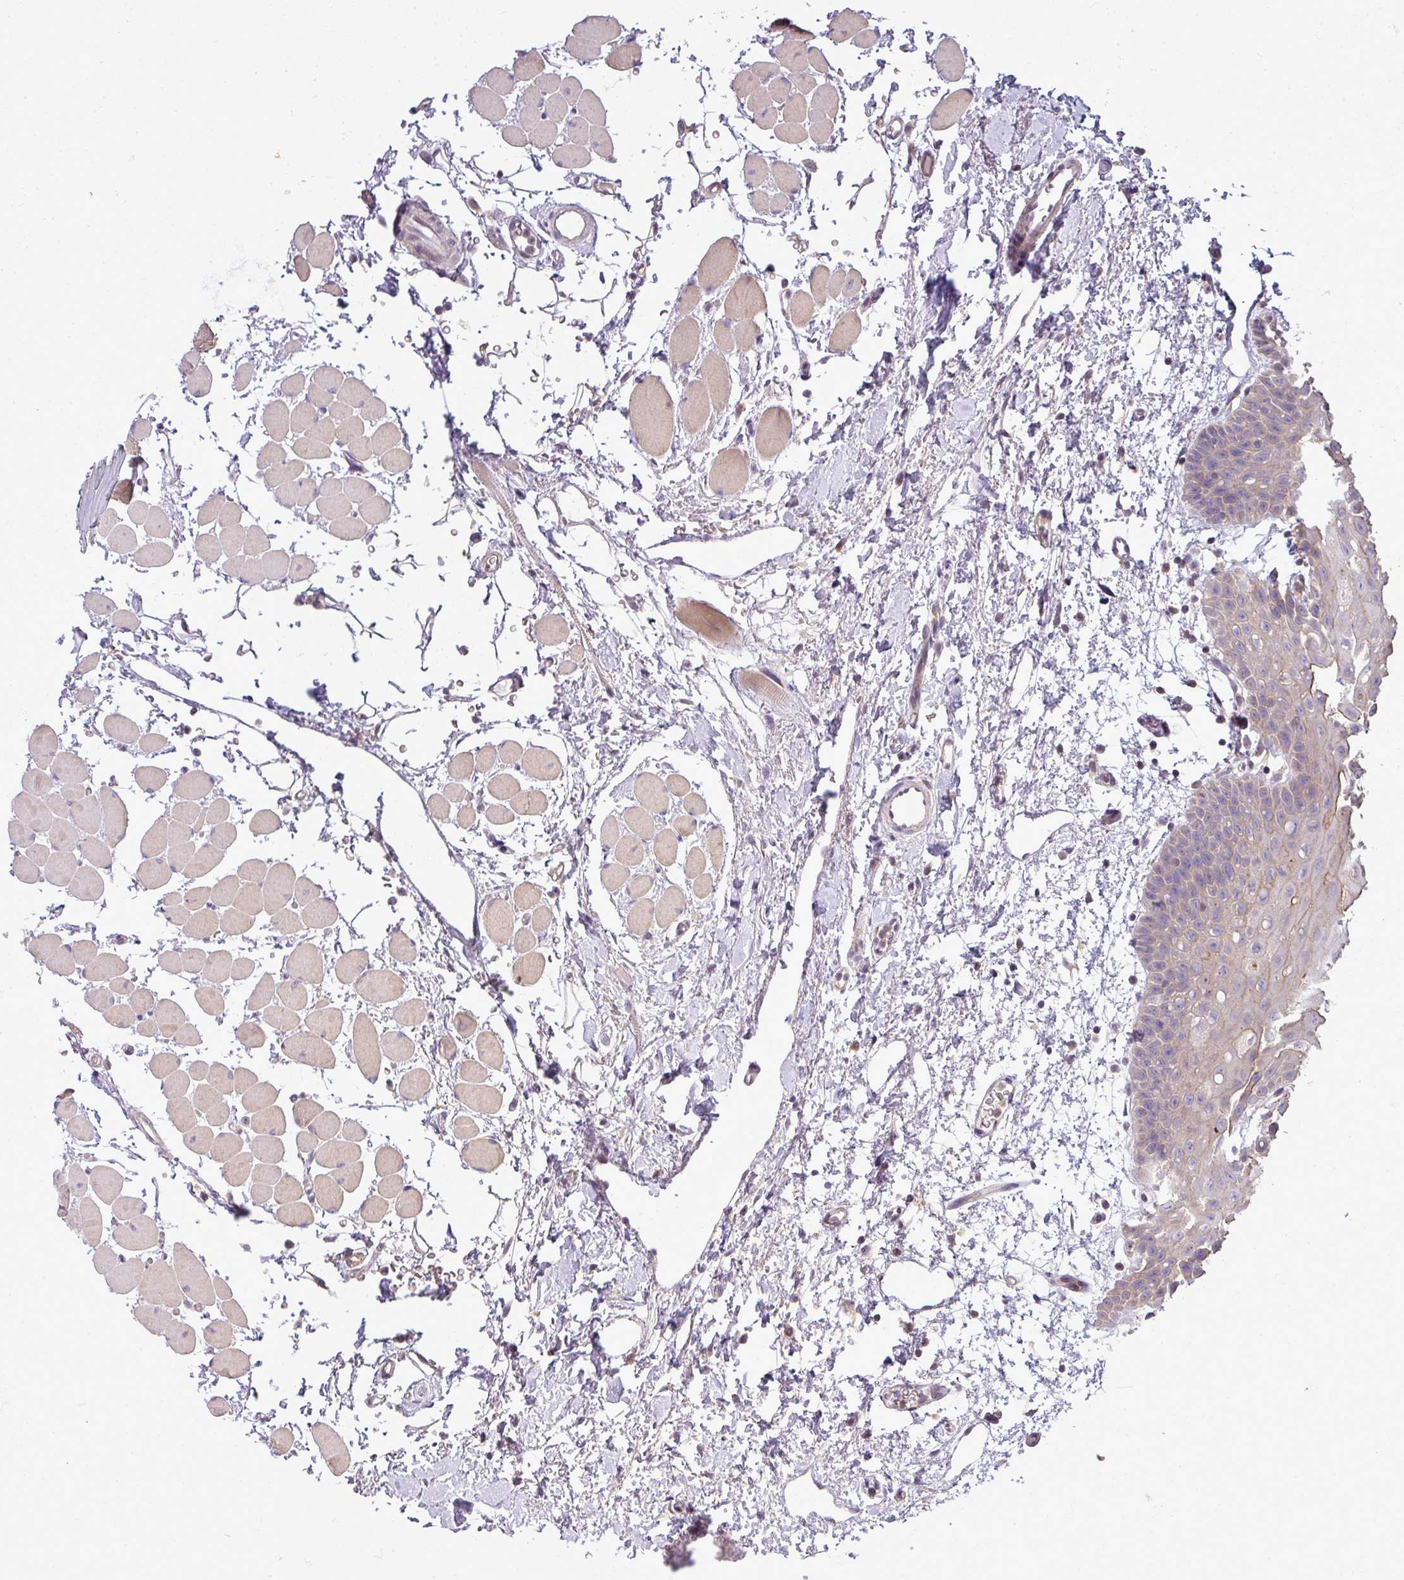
{"staining": {"intensity": "weak", "quantity": "25%-75%", "location": "cytoplasmic/membranous"}, "tissue": "oral mucosa", "cell_type": "Squamous epithelial cells", "image_type": "normal", "snomed": [{"axis": "morphology", "description": "Normal tissue, NOS"}, {"axis": "topography", "description": "Oral tissue"}, {"axis": "topography", "description": "Tounge, NOS"}], "caption": "A high-resolution histopathology image shows immunohistochemistry staining of benign oral mucosa, which reveals weak cytoplasmic/membranous positivity in about 25%-75% of squamous epithelial cells. Using DAB (brown) and hematoxylin (blue) stains, captured at high magnification using brightfield microscopy.", "gene": "STAT5A", "patient": {"sex": "female", "age": 59}}